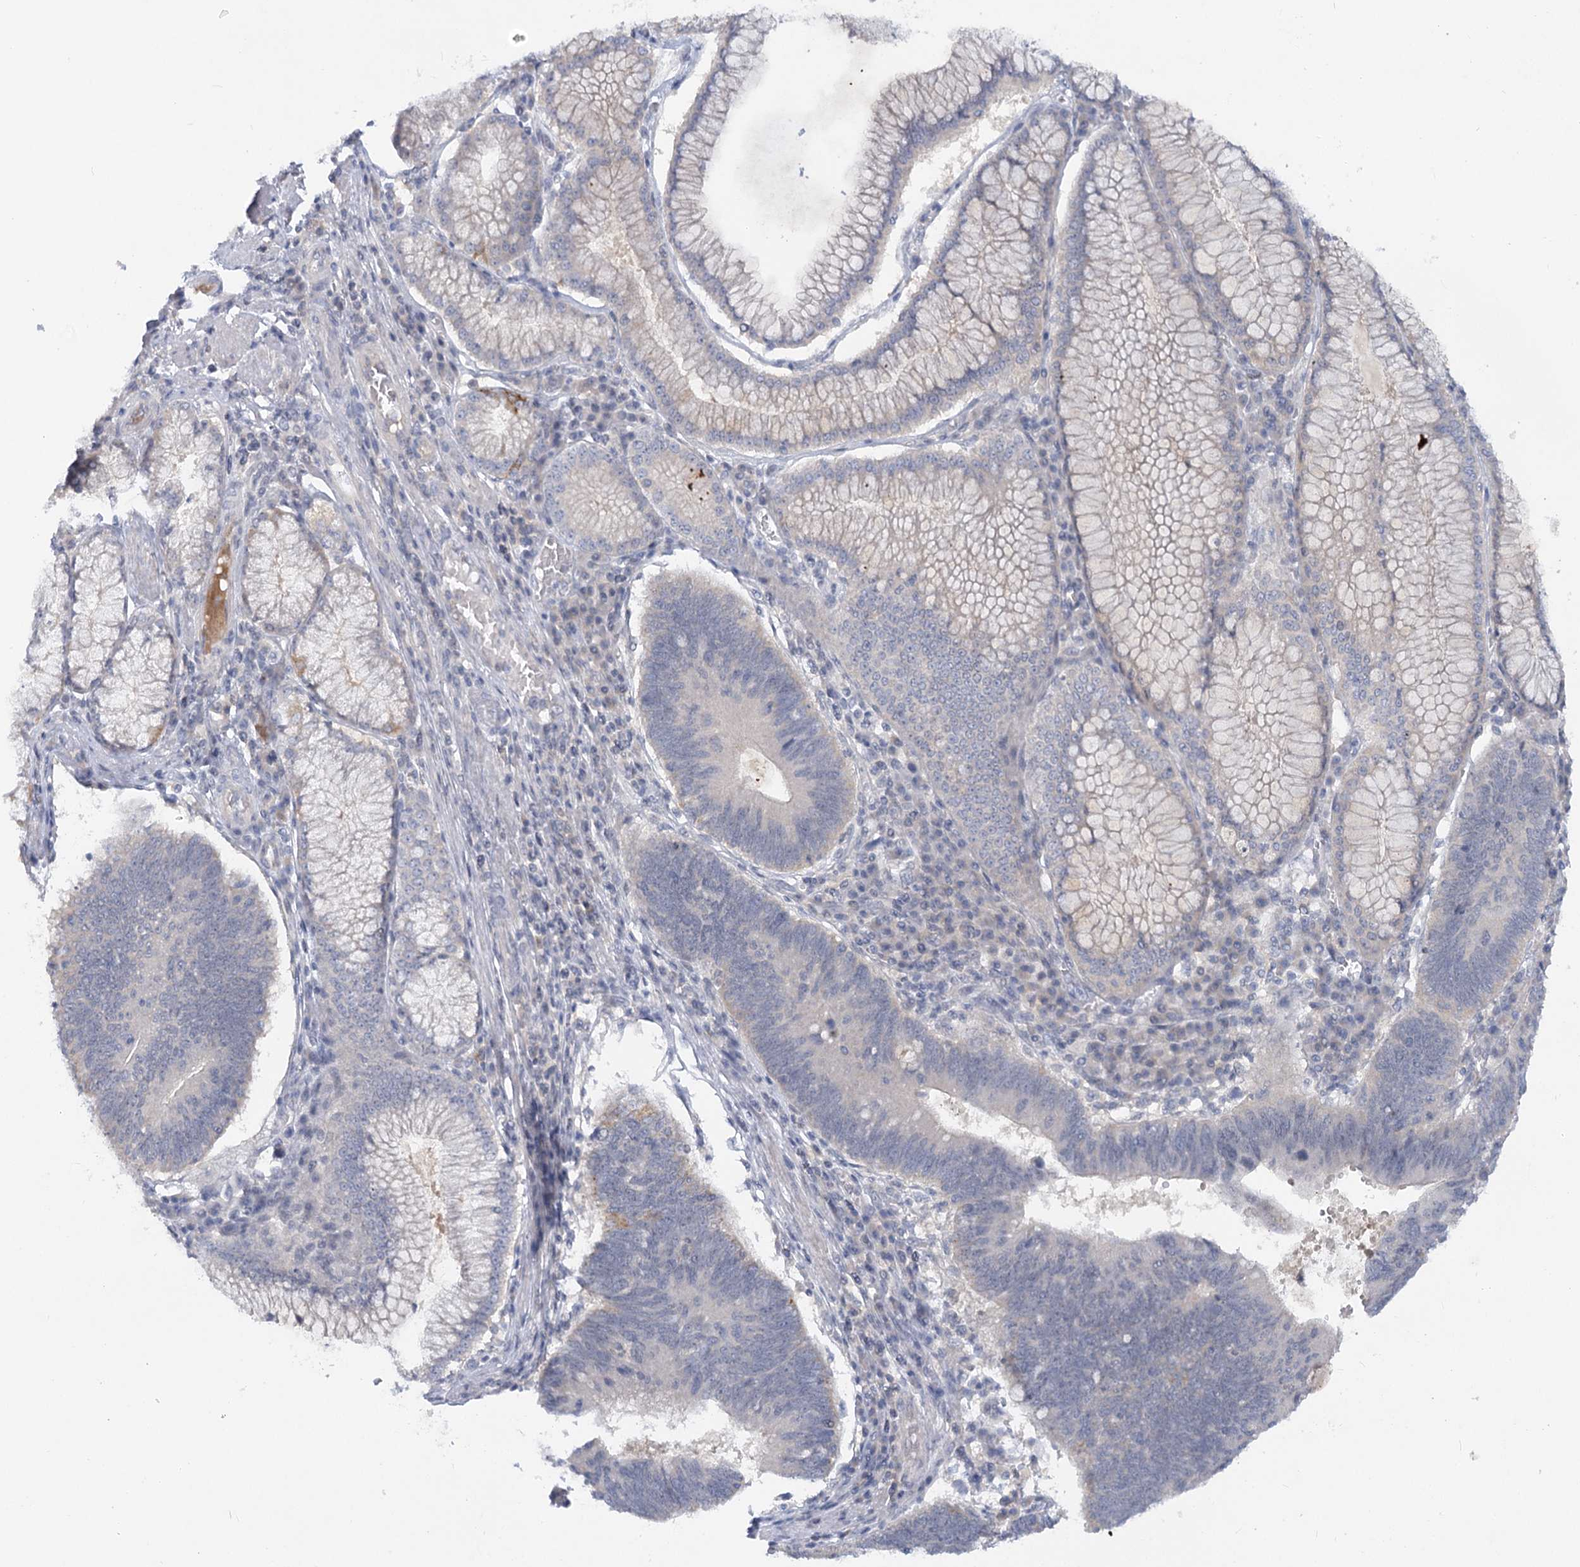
{"staining": {"intensity": "weak", "quantity": "<25%", "location": "cytoplasmic/membranous"}, "tissue": "stomach cancer", "cell_type": "Tumor cells", "image_type": "cancer", "snomed": [{"axis": "morphology", "description": "Adenocarcinoma, NOS"}, {"axis": "topography", "description": "Stomach"}], "caption": "Stomach cancer (adenocarcinoma) was stained to show a protein in brown. There is no significant expression in tumor cells. (Stains: DAB IHC with hematoxylin counter stain, Microscopy: brightfield microscopy at high magnification).", "gene": "EFHC2", "patient": {"sex": "male", "age": 59}}